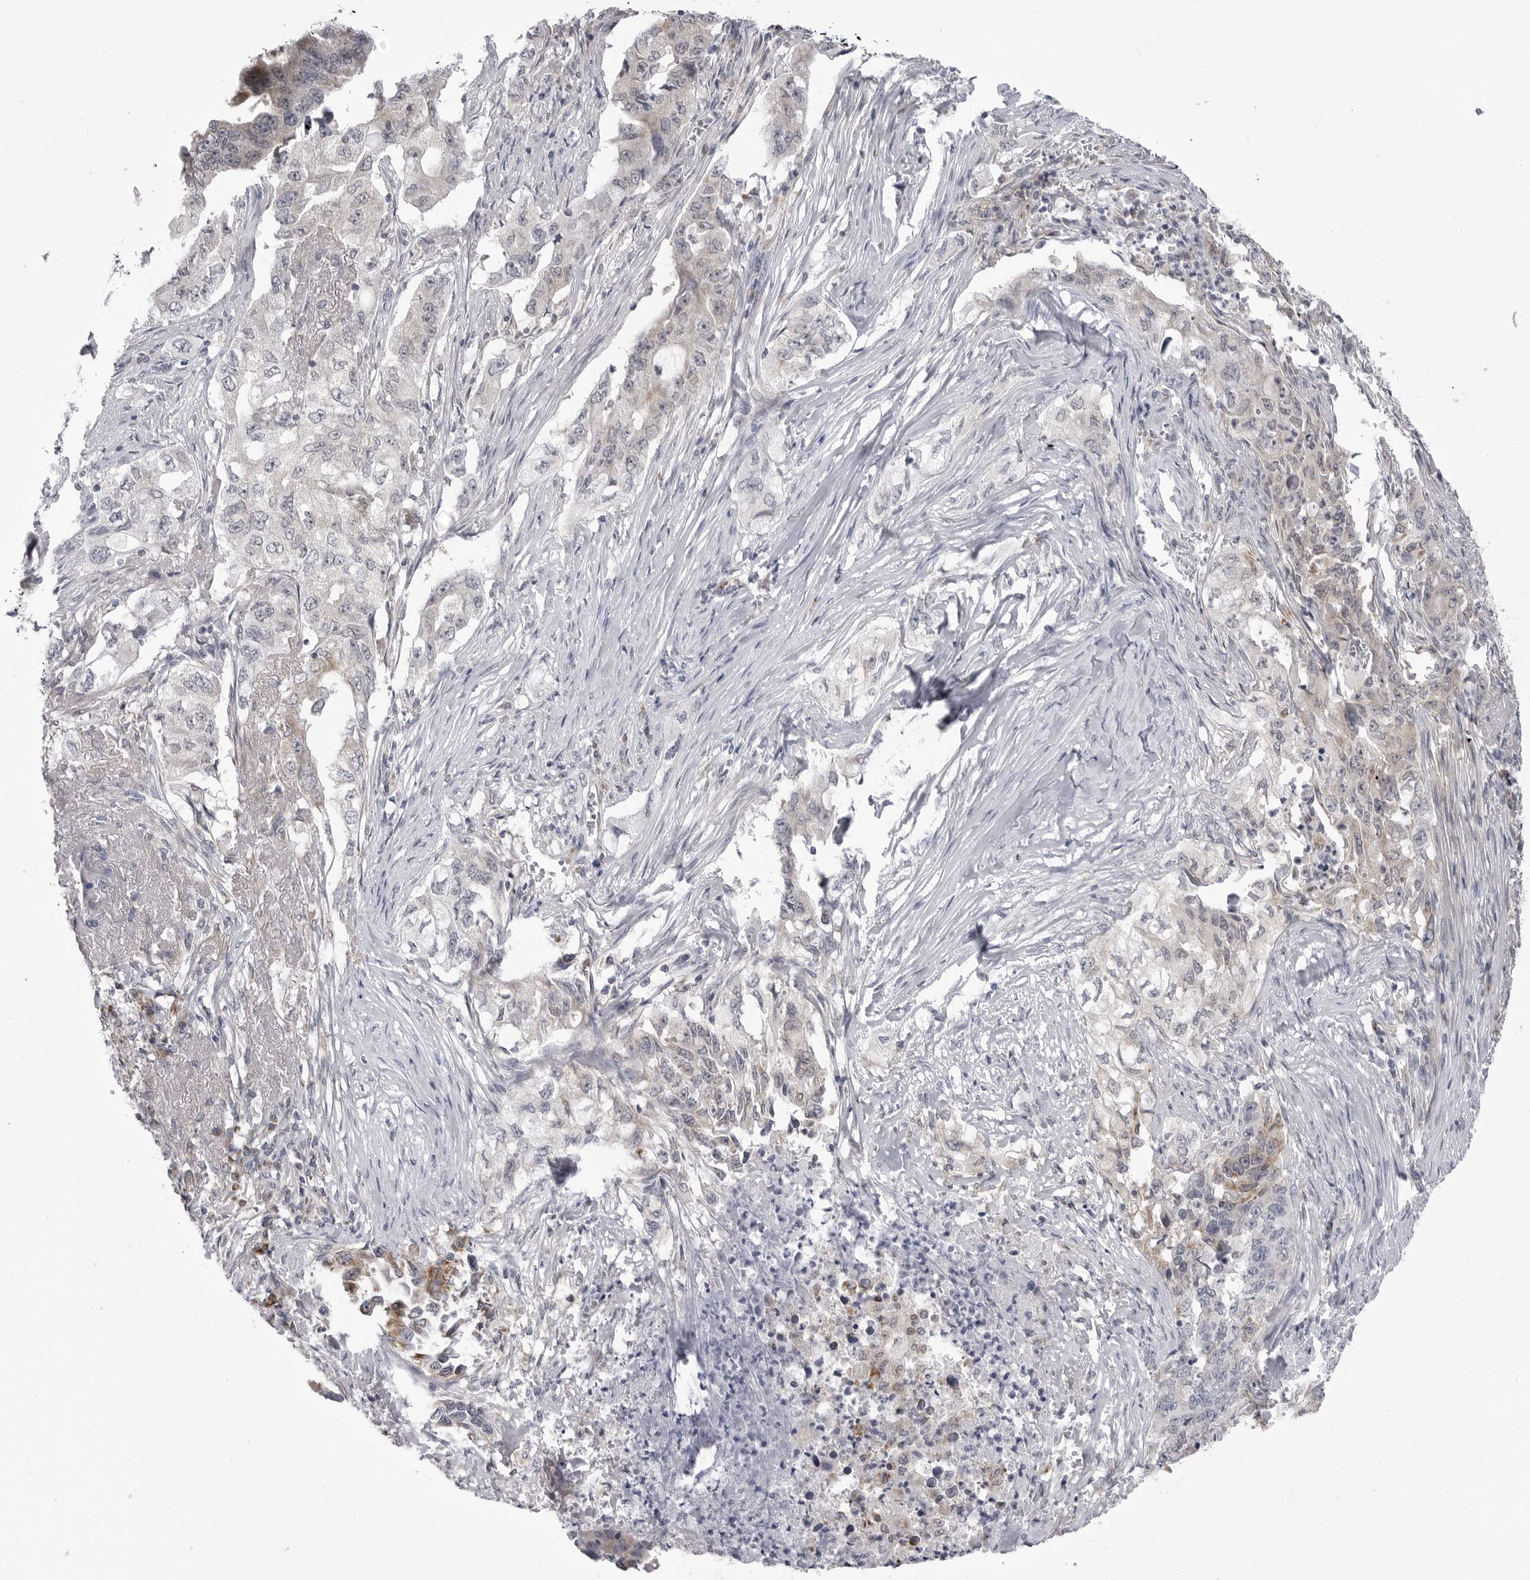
{"staining": {"intensity": "negative", "quantity": "none", "location": "none"}, "tissue": "lung cancer", "cell_type": "Tumor cells", "image_type": "cancer", "snomed": [{"axis": "morphology", "description": "Adenocarcinoma, NOS"}, {"axis": "topography", "description": "Lung"}], "caption": "DAB immunohistochemical staining of lung cancer (adenocarcinoma) reveals no significant expression in tumor cells. (Brightfield microscopy of DAB IHC at high magnification).", "gene": "FH", "patient": {"sex": "female", "age": 51}}